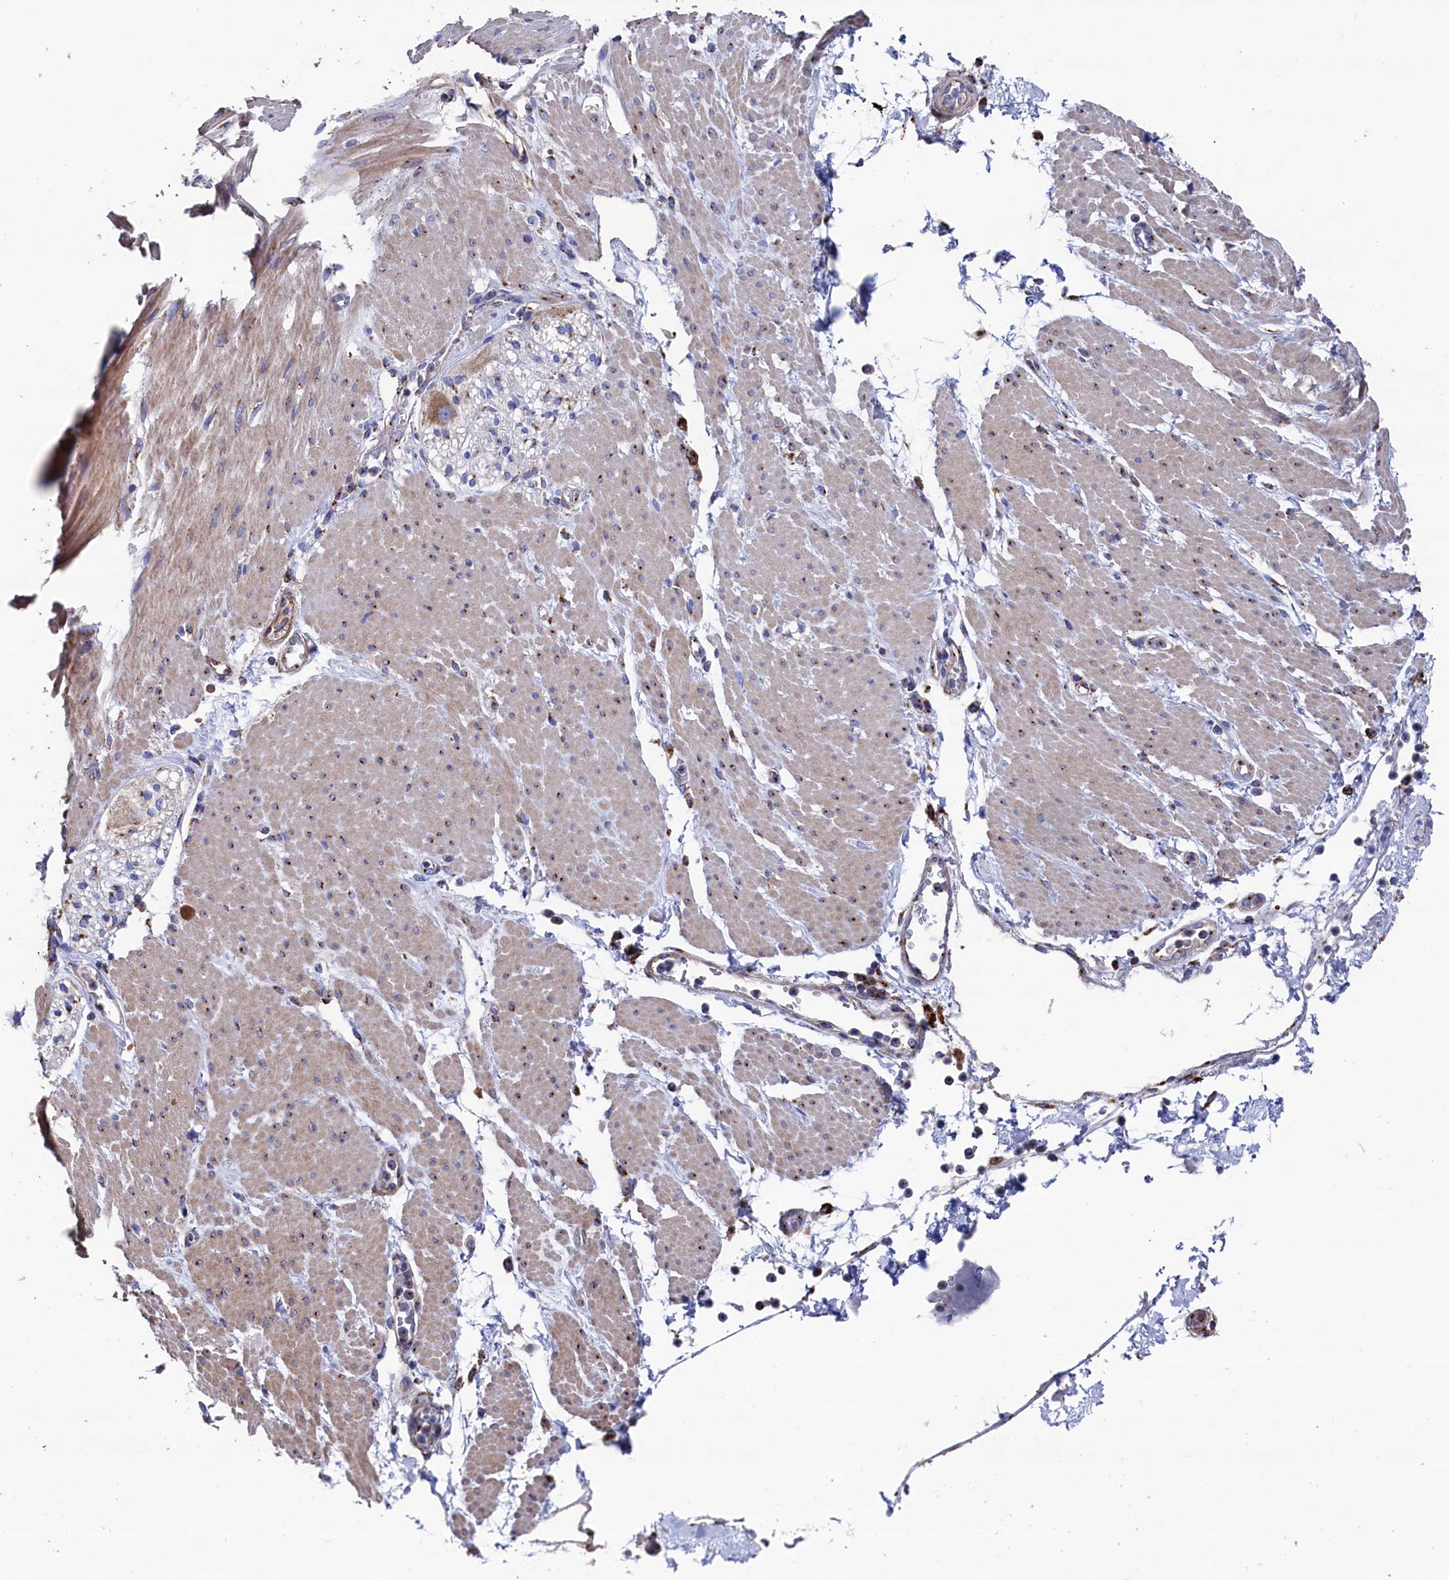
{"staining": {"intensity": "moderate", "quantity": "<25%", "location": "cytoplasmic/membranous"}, "tissue": "adipose tissue", "cell_type": "Adipocytes", "image_type": "normal", "snomed": [{"axis": "morphology", "description": "Normal tissue, NOS"}, {"axis": "morphology", "description": "Adenocarcinoma, NOS"}, {"axis": "topography", "description": "Duodenum"}, {"axis": "topography", "description": "Peripheral nerve tissue"}], "caption": "Adipose tissue stained for a protein (brown) demonstrates moderate cytoplasmic/membranous positive expression in about <25% of adipocytes.", "gene": "PRRC1", "patient": {"sex": "female", "age": 60}}